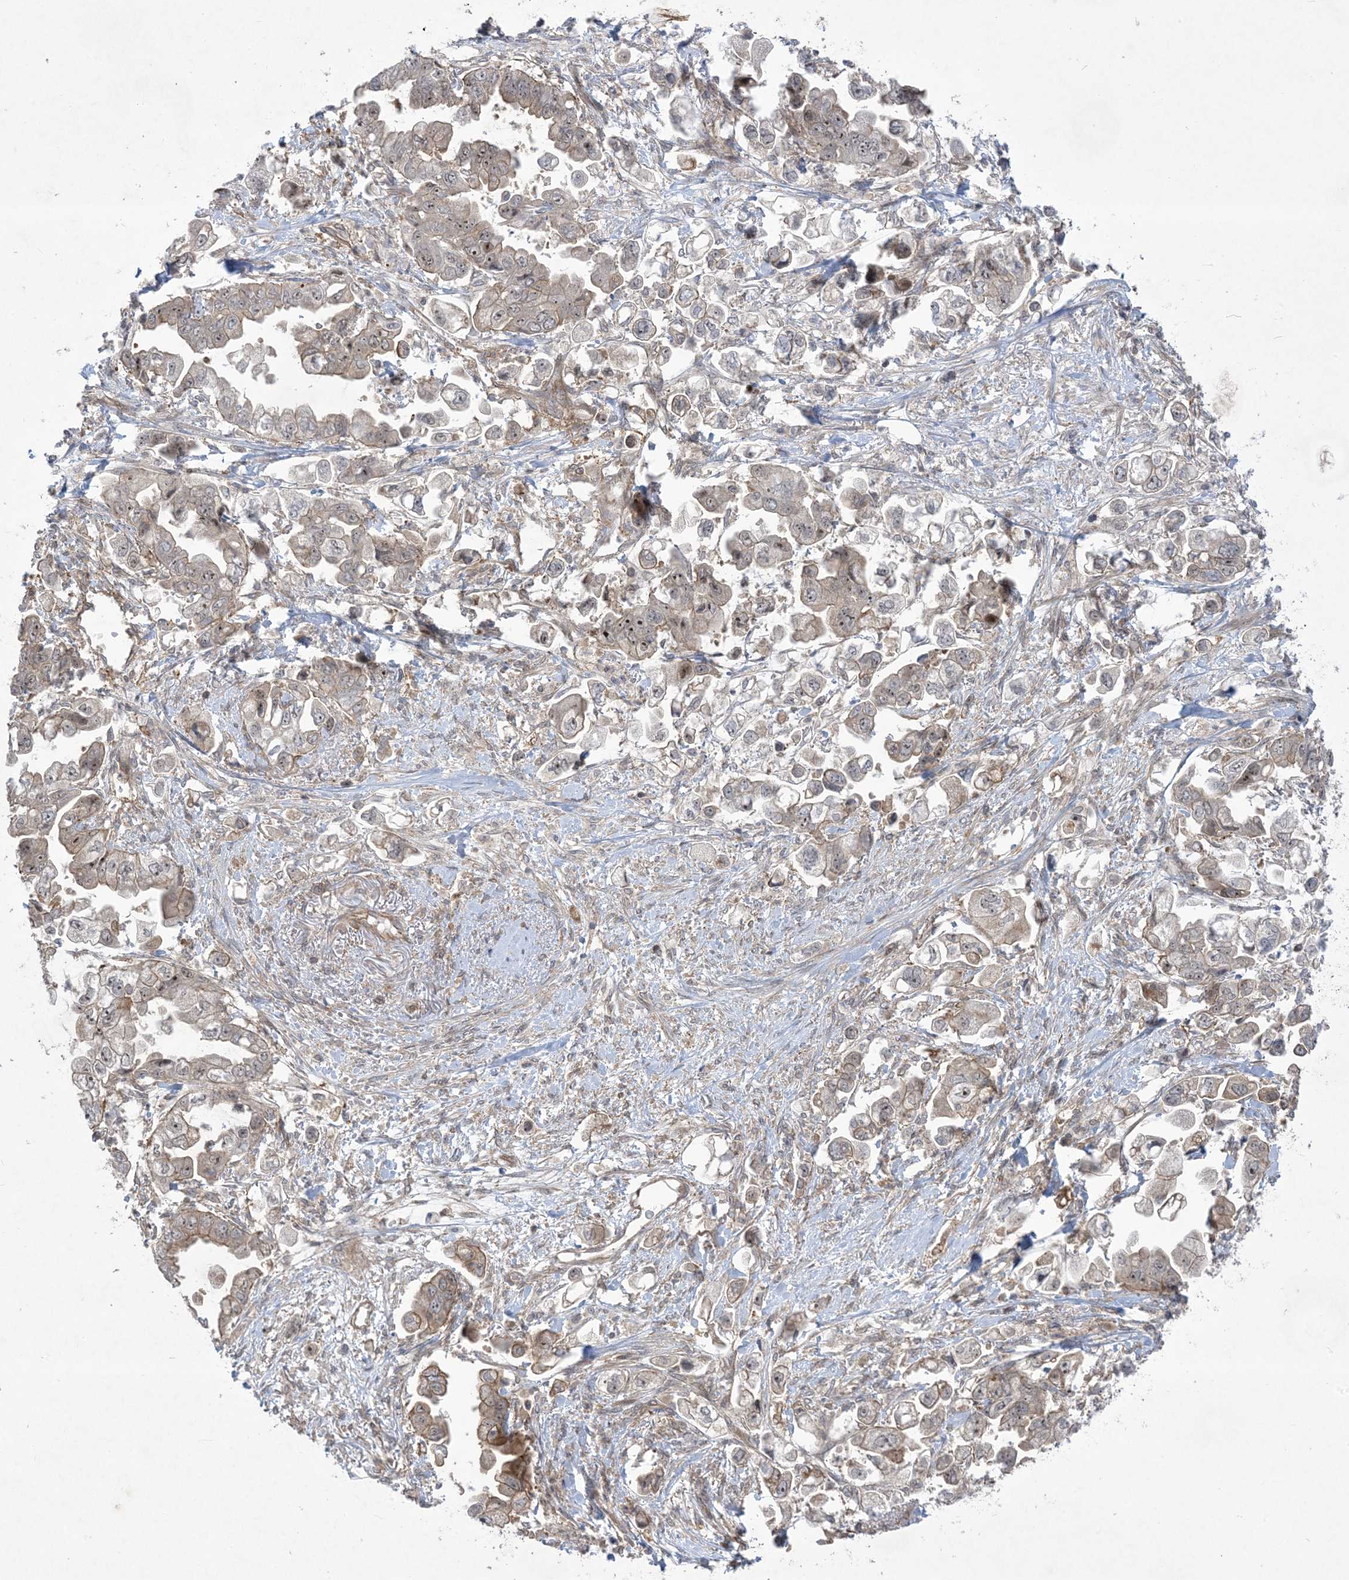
{"staining": {"intensity": "moderate", "quantity": ">75%", "location": "cytoplasmic/membranous,nuclear"}, "tissue": "stomach cancer", "cell_type": "Tumor cells", "image_type": "cancer", "snomed": [{"axis": "morphology", "description": "Adenocarcinoma, NOS"}, {"axis": "topography", "description": "Stomach"}], "caption": "Tumor cells reveal moderate cytoplasmic/membranous and nuclear staining in approximately >75% of cells in stomach cancer.", "gene": "SOGA3", "patient": {"sex": "male", "age": 62}}